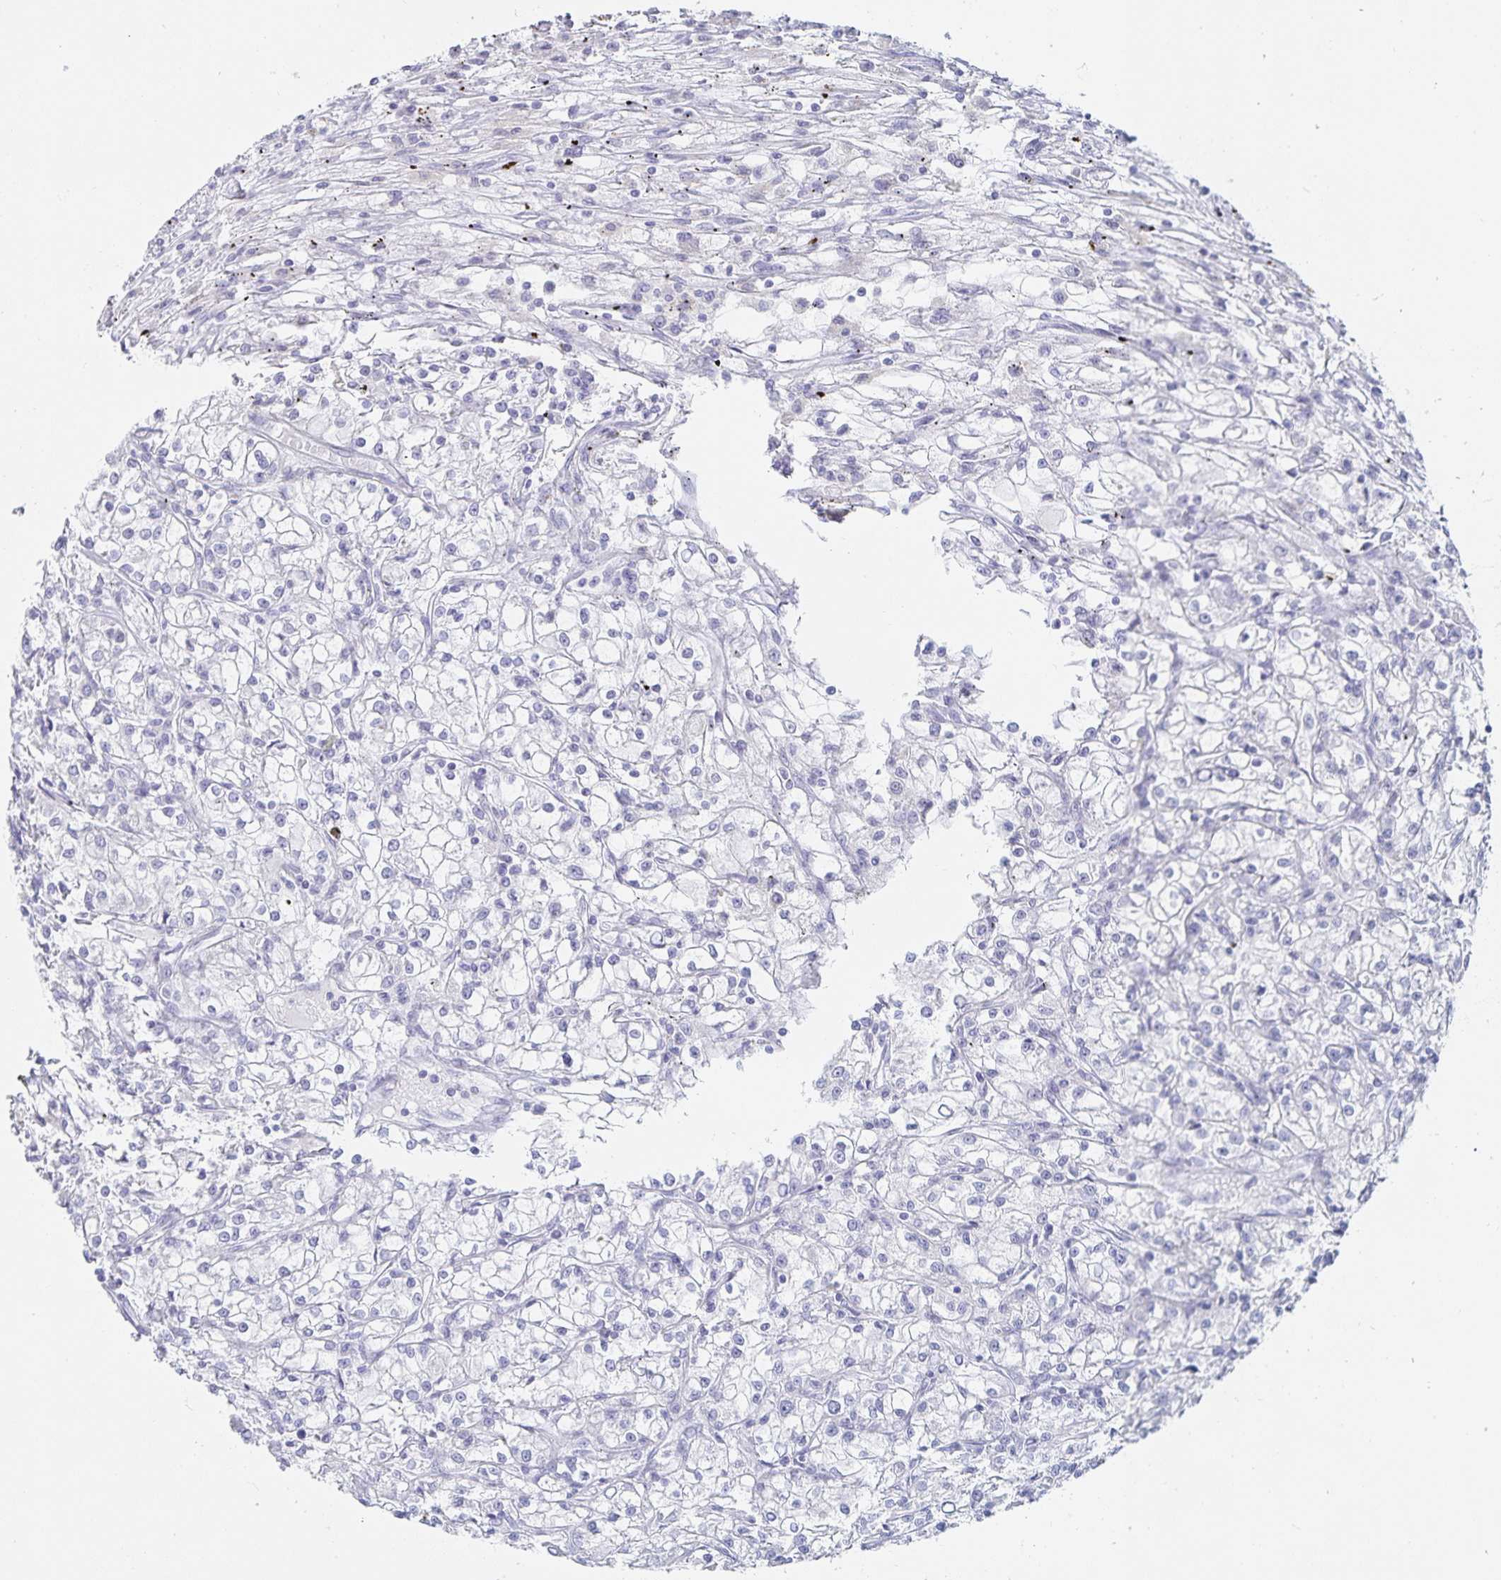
{"staining": {"intensity": "negative", "quantity": "none", "location": "none"}, "tissue": "renal cancer", "cell_type": "Tumor cells", "image_type": "cancer", "snomed": [{"axis": "morphology", "description": "Adenocarcinoma, NOS"}, {"axis": "topography", "description": "Kidney"}], "caption": "A histopathology image of human renal adenocarcinoma is negative for staining in tumor cells.", "gene": "SFTPA1", "patient": {"sex": "female", "age": 59}}